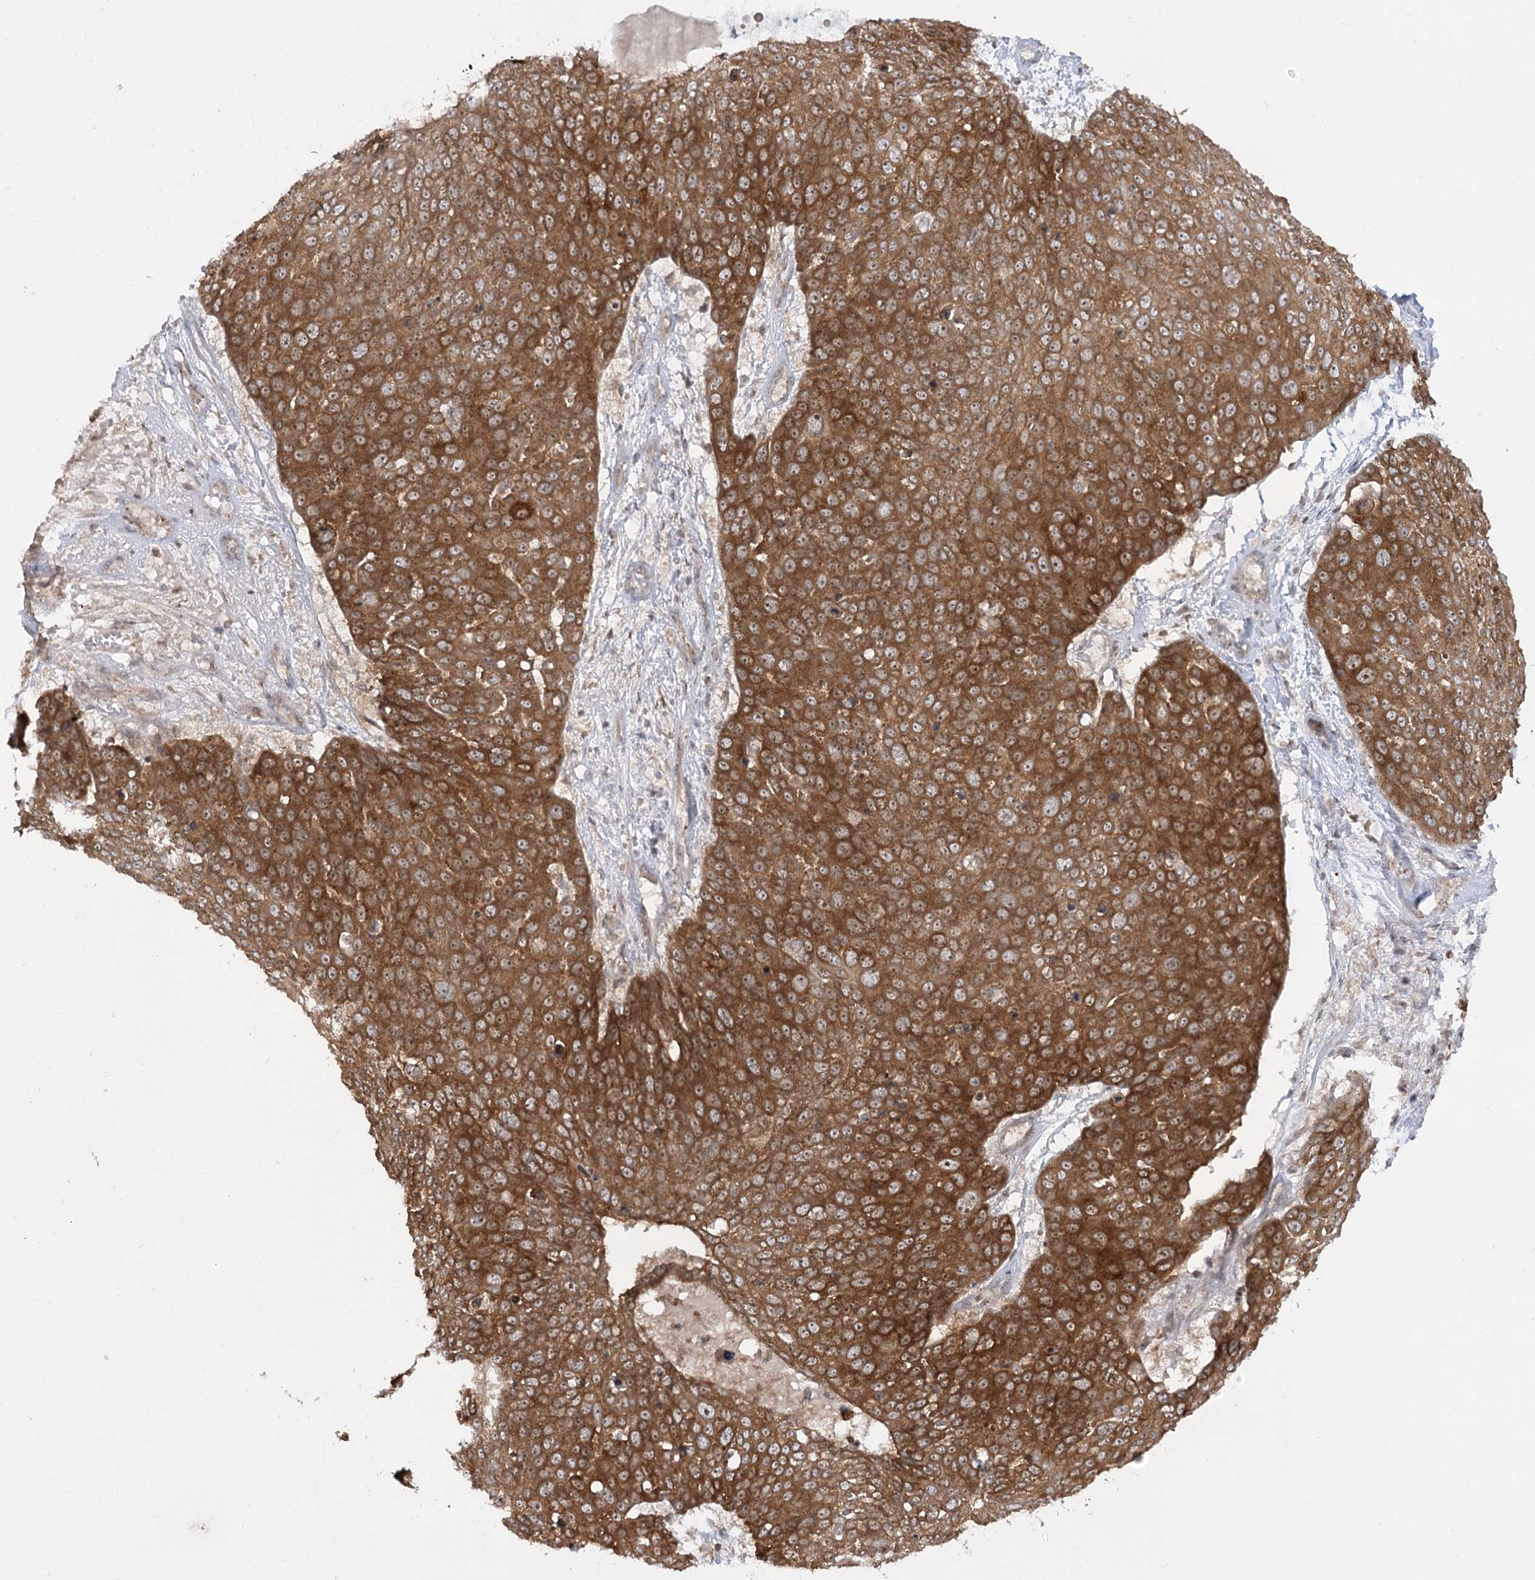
{"staining": {"intensity": "strong", "quantity": ">75%", "location": "cytoplasmic/membranous,nuclear"}, "tissue": "skin cancer", "cell_type": "Tumor cells", "image_type": "cancer", "snomed": [{"axis": "morphology", "description": "Squamous cell carcinoma, NOS"}, {"axis": "topography", "description": "Skin"}], "caption": "Skin squamous cell carcinoma stained with a brown dye demonstrates strong cytoplasmic/membranous and nuclear positive expression in approximately >75% of tumor cells.", "gene": "SYTL1", "patient": {"sex": "male", "age": 71}}